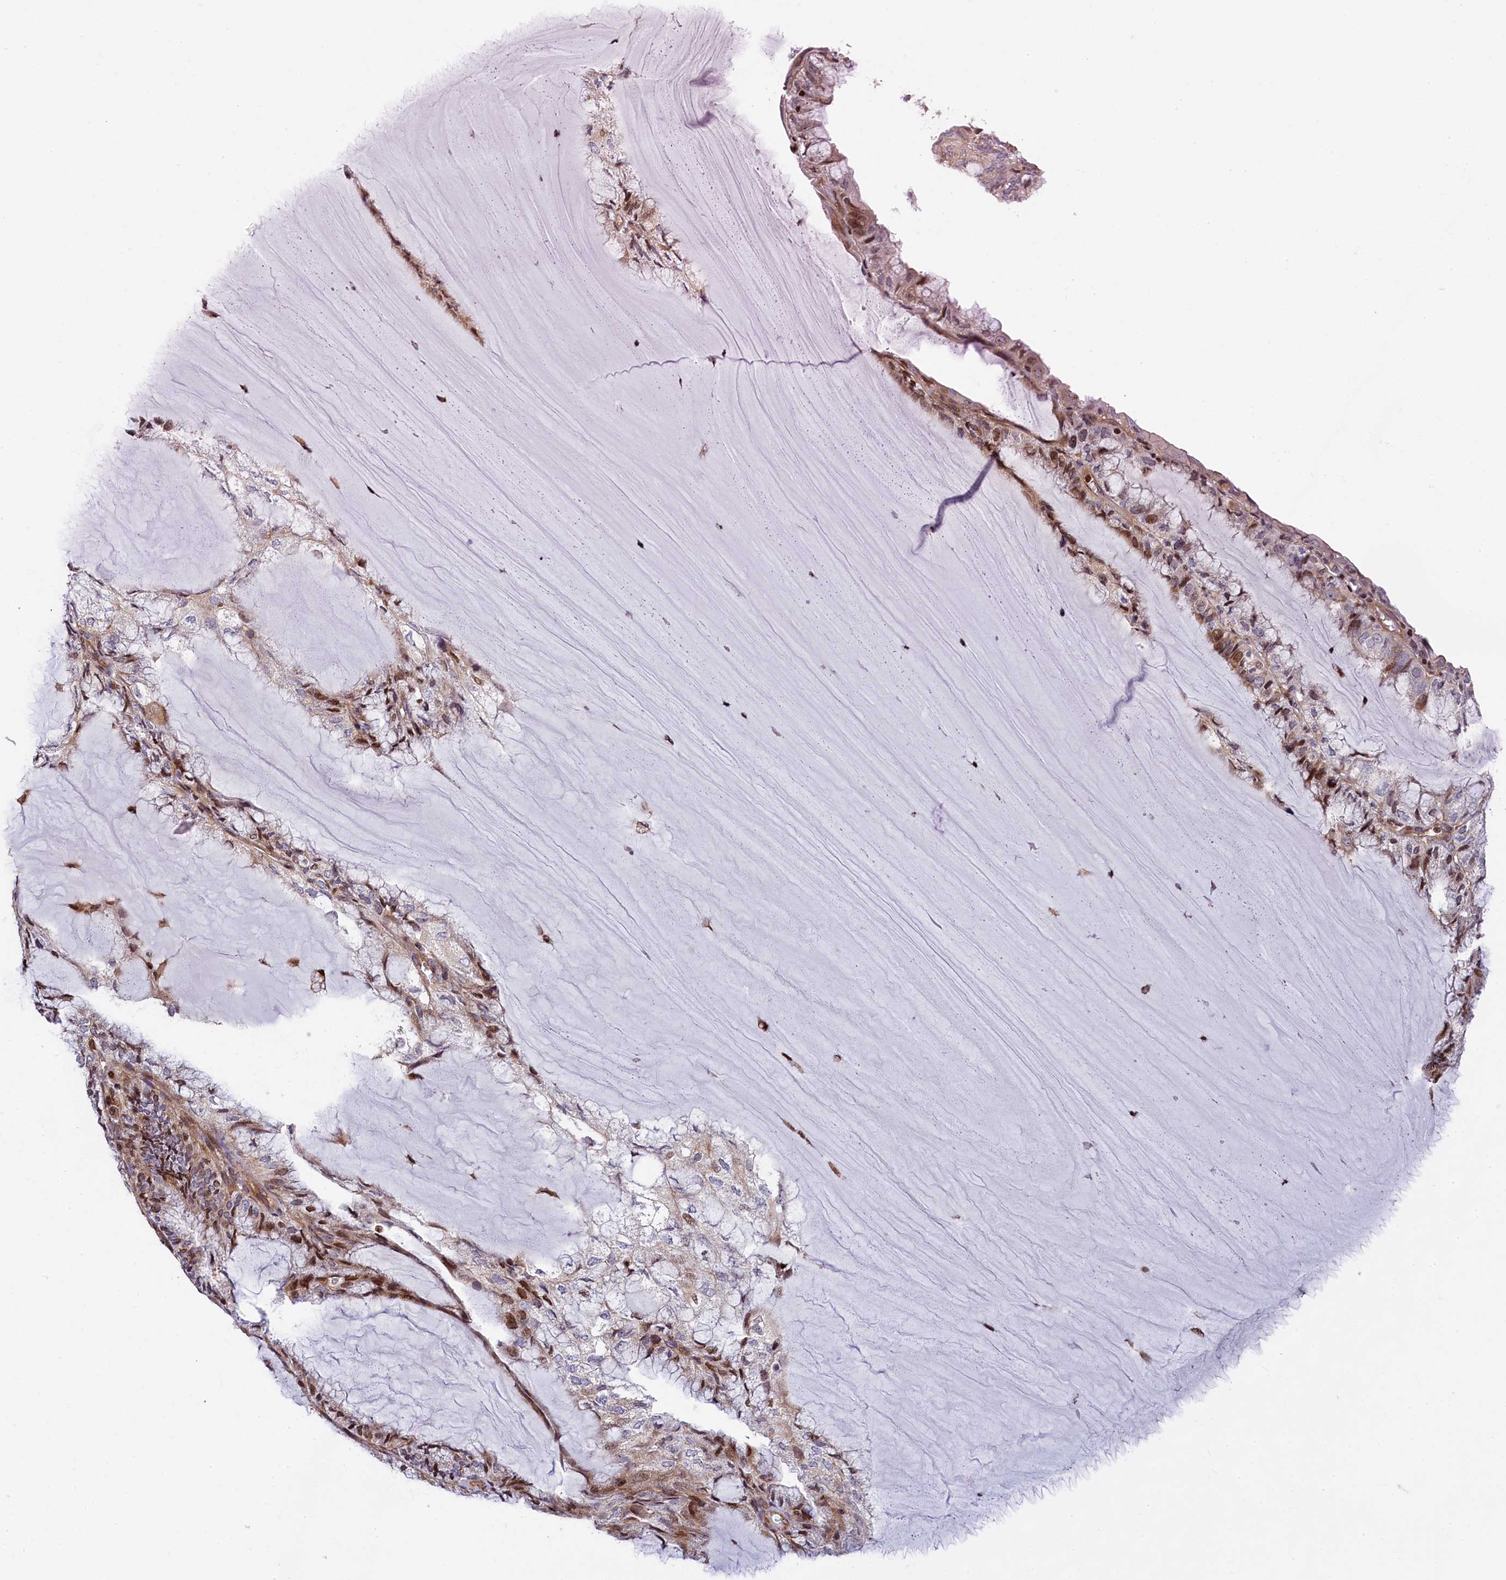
{"staining": {"intensity": "weak", "quantity": "25%-75%", "location": "nuclear"}, "tissue": "endometrial cancer", "cell_type": "Tumor cells", "image_type": "cancer", "snomed": [{"axis": "morphology", "description": "Adenocarcinoma, NOS"}, {"axis": "topography", "description": "Endometrium"}], "caption": "Immunohistochemistry (IHC) photomicrograph of human endometrial cancer stained for a protein (brown), which demonstrates low levels of weak nuclear staining in about 25%-75% of tumor cells.", "gene": "TGDS", "patient": {"sex": "female", "age": 81}}